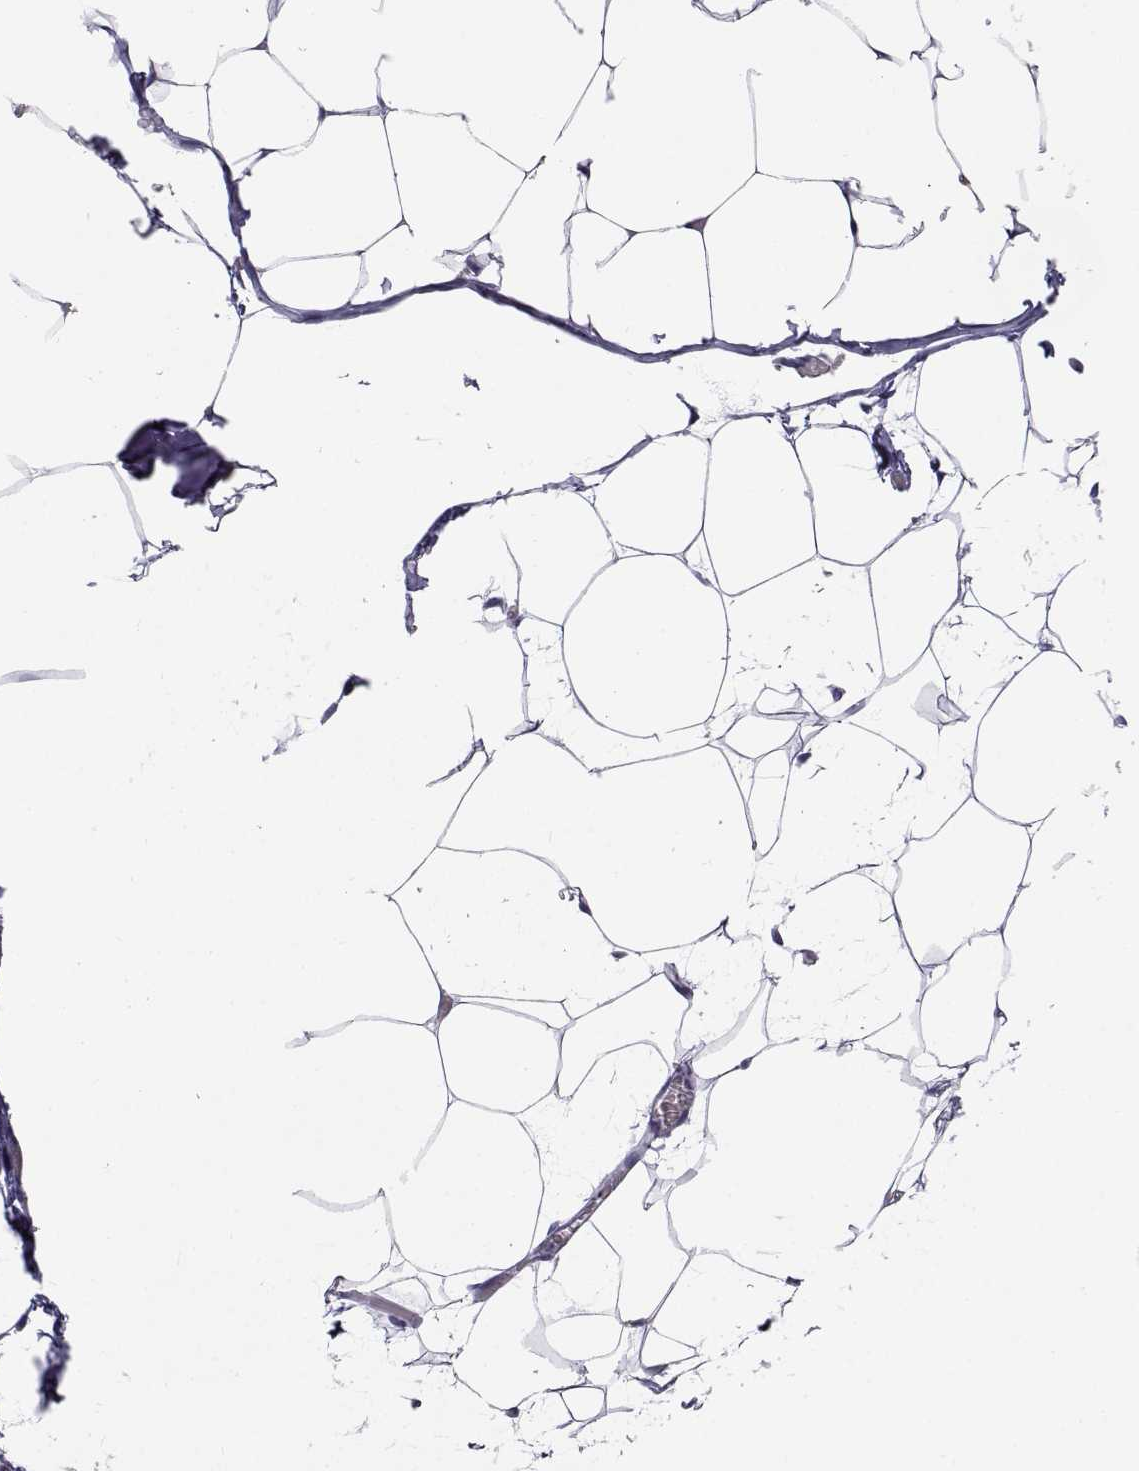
{"staining": {"intensity": "negative", "quantity": "none", "location": "none"}, "tissue": "adipose tissue", "cell_type": "Adipocytes", "image_type": "normal", "snomed": [{"axis": "morphology", "description": "Normal tissue, NOS"}, {"axis": "topography", "description": "Adipose tissue"}], "caption": "The immunohistochemistry (IHC) micrograph has no significant staining in adipocytes of adipose tissue. (DAB (3,3'-diaminobenzidine) immunohistochemistry (IHC) visualized using brightfield microscopy, high magnification).", "gene": "SLC6A3", "patient": {"sex": "male", "age": 57}}